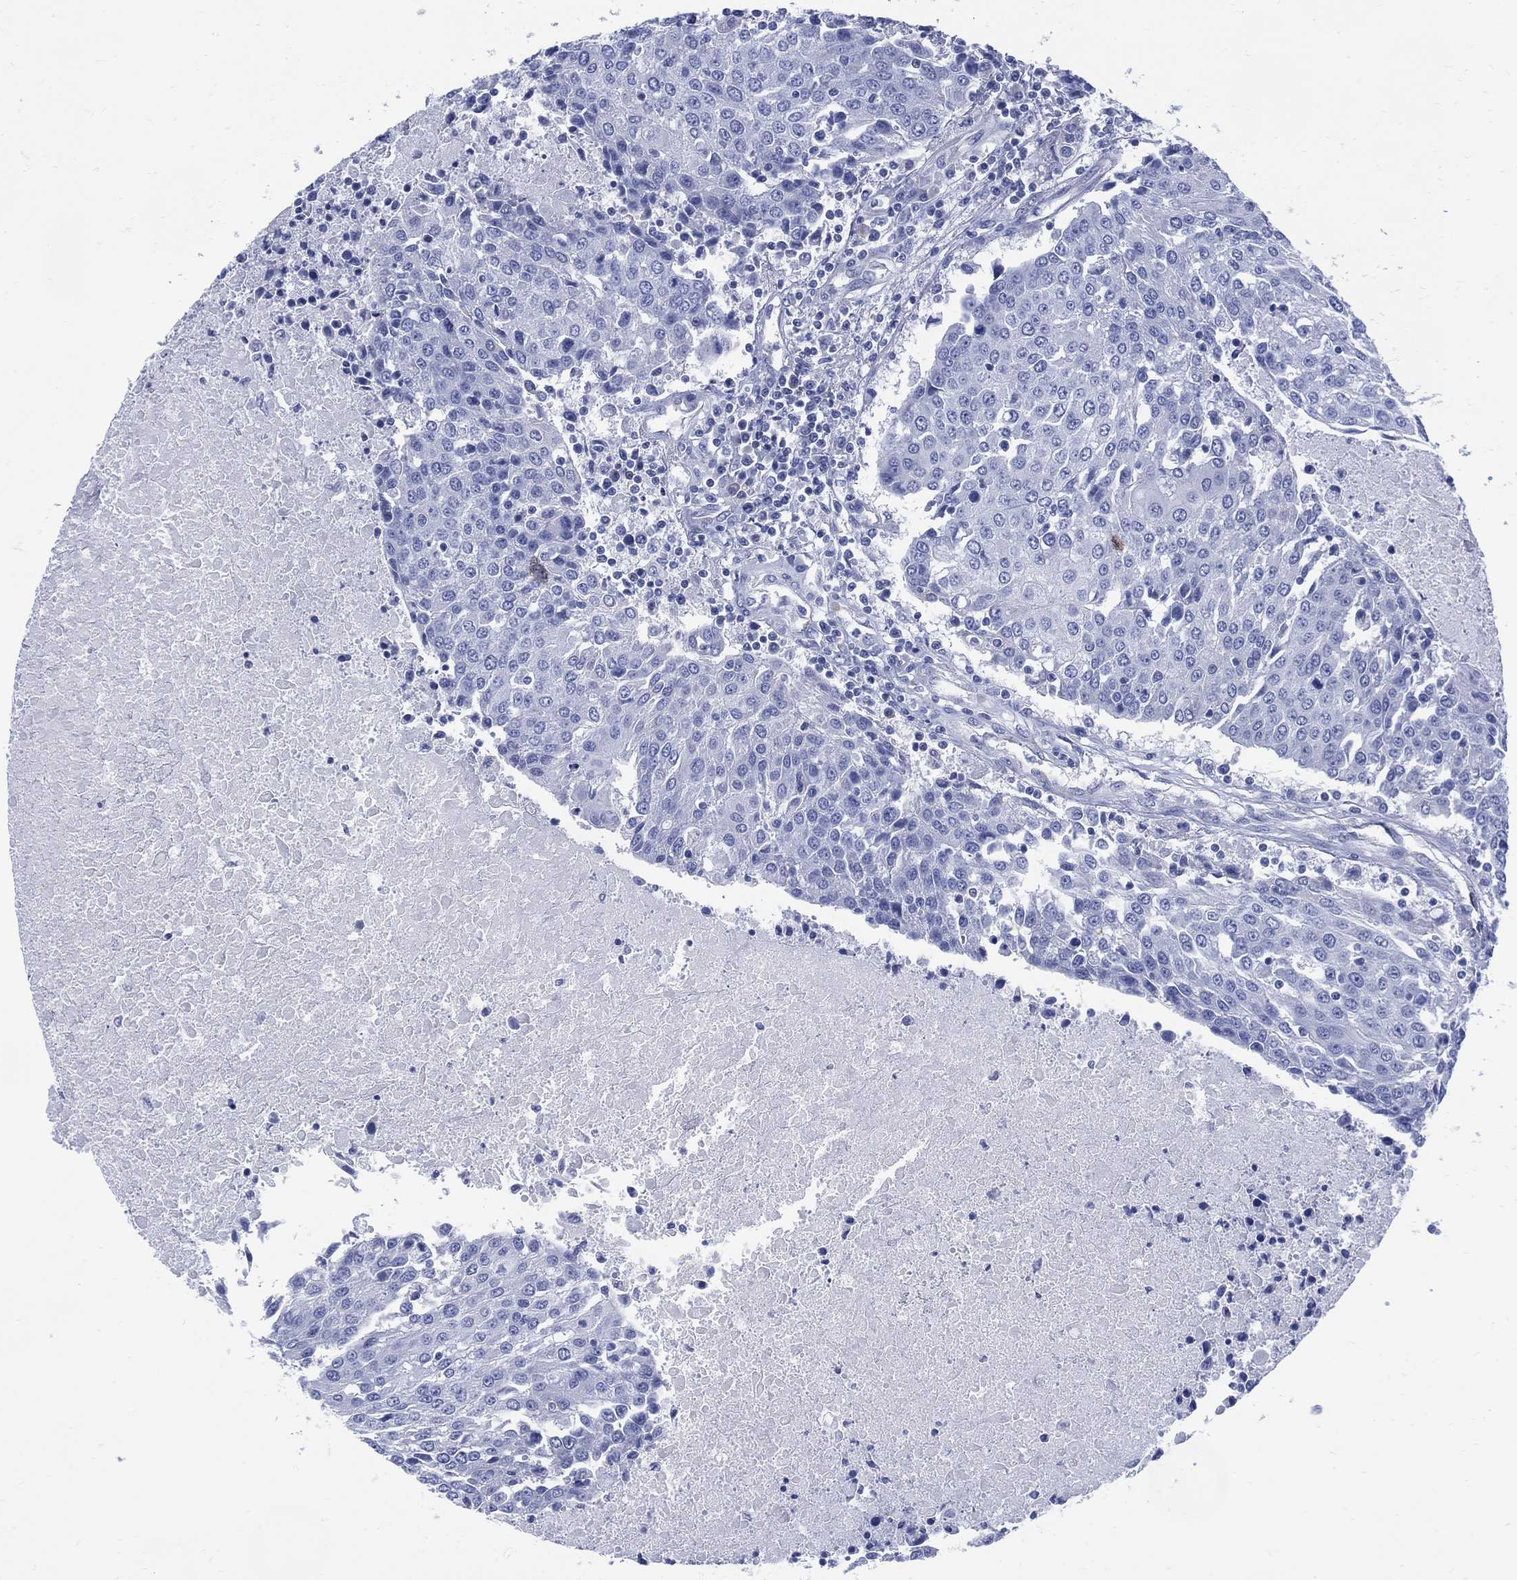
{"staining": {"intensity": "negative", "quantity": "none", "location": "none"}, "tissue": "urothelial cancer", "cell_type": "Tumor cells", "image_type": "cancer", "snomed": [{"axis": "morphology", "description": "Urothelial carcinoma, High grade"}, {"axis": "topography", "description": "Urinary bladder"}], "caption": "Urothelial cancer was stained to show a protein in brown. There is no significant expression in tumor cells.", "gene": "DDI1", "patient": {"sex": "female", "age": 85}}